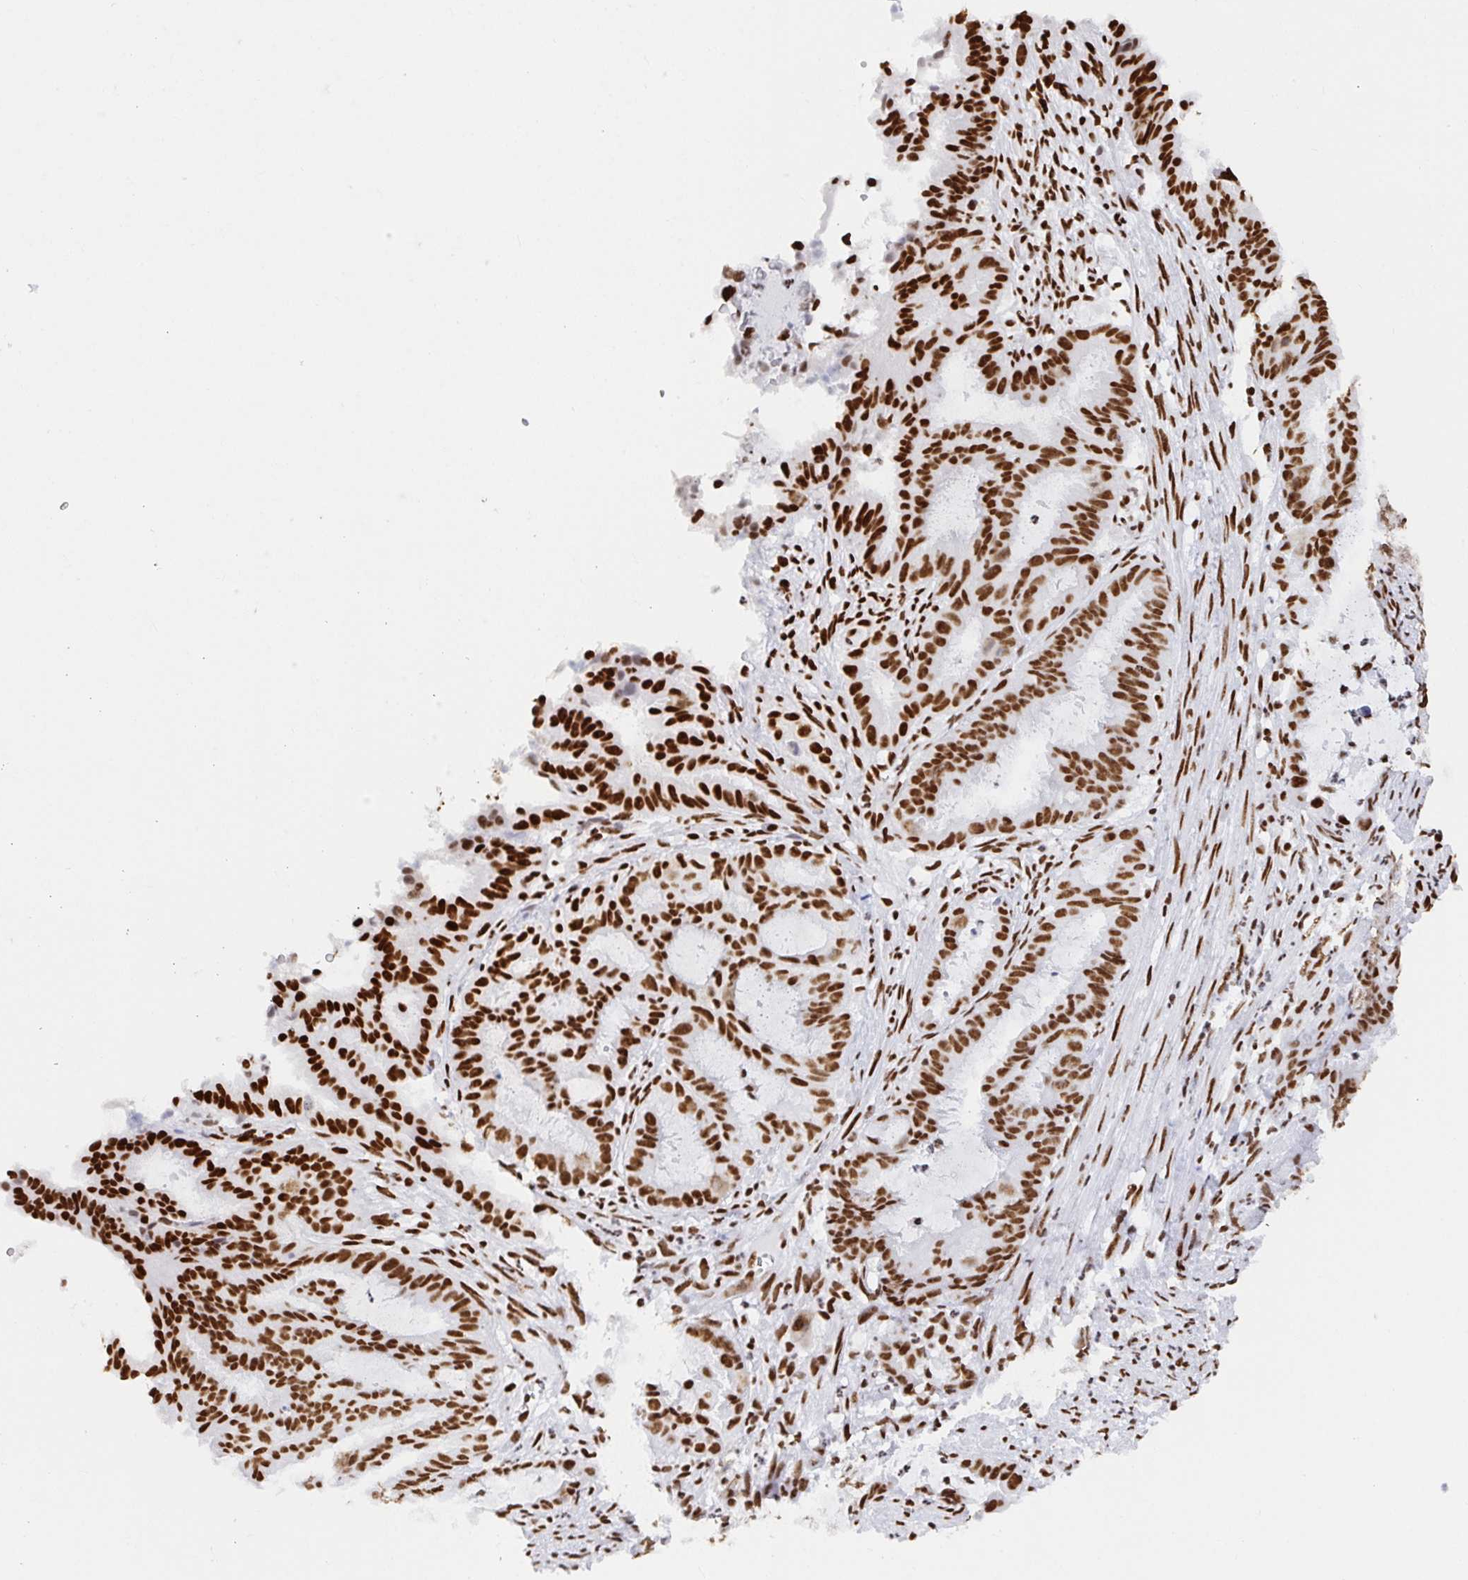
{"staining": {"intensity": "strong", "quantity": ">75%", "location": "nuclear"}, "tissue": "endometrial cancer", "cell_type": "Tumor cells", "image_type": "cancer", "snomed": [{"axis": "morphology", "description": "Adenocarcinoma, NOS"}, {"axis": "topography", "description": "Endometrium"}], "caption": "A high-resolution image shows immunohistochemistry (IHC) staining of endometrial adenocarcinoma, which exhibits strong nuclear positivity in about >75% of tumor cells.", "gene": "EWSR1", "patient": {"sex": "female", "age": 51}}